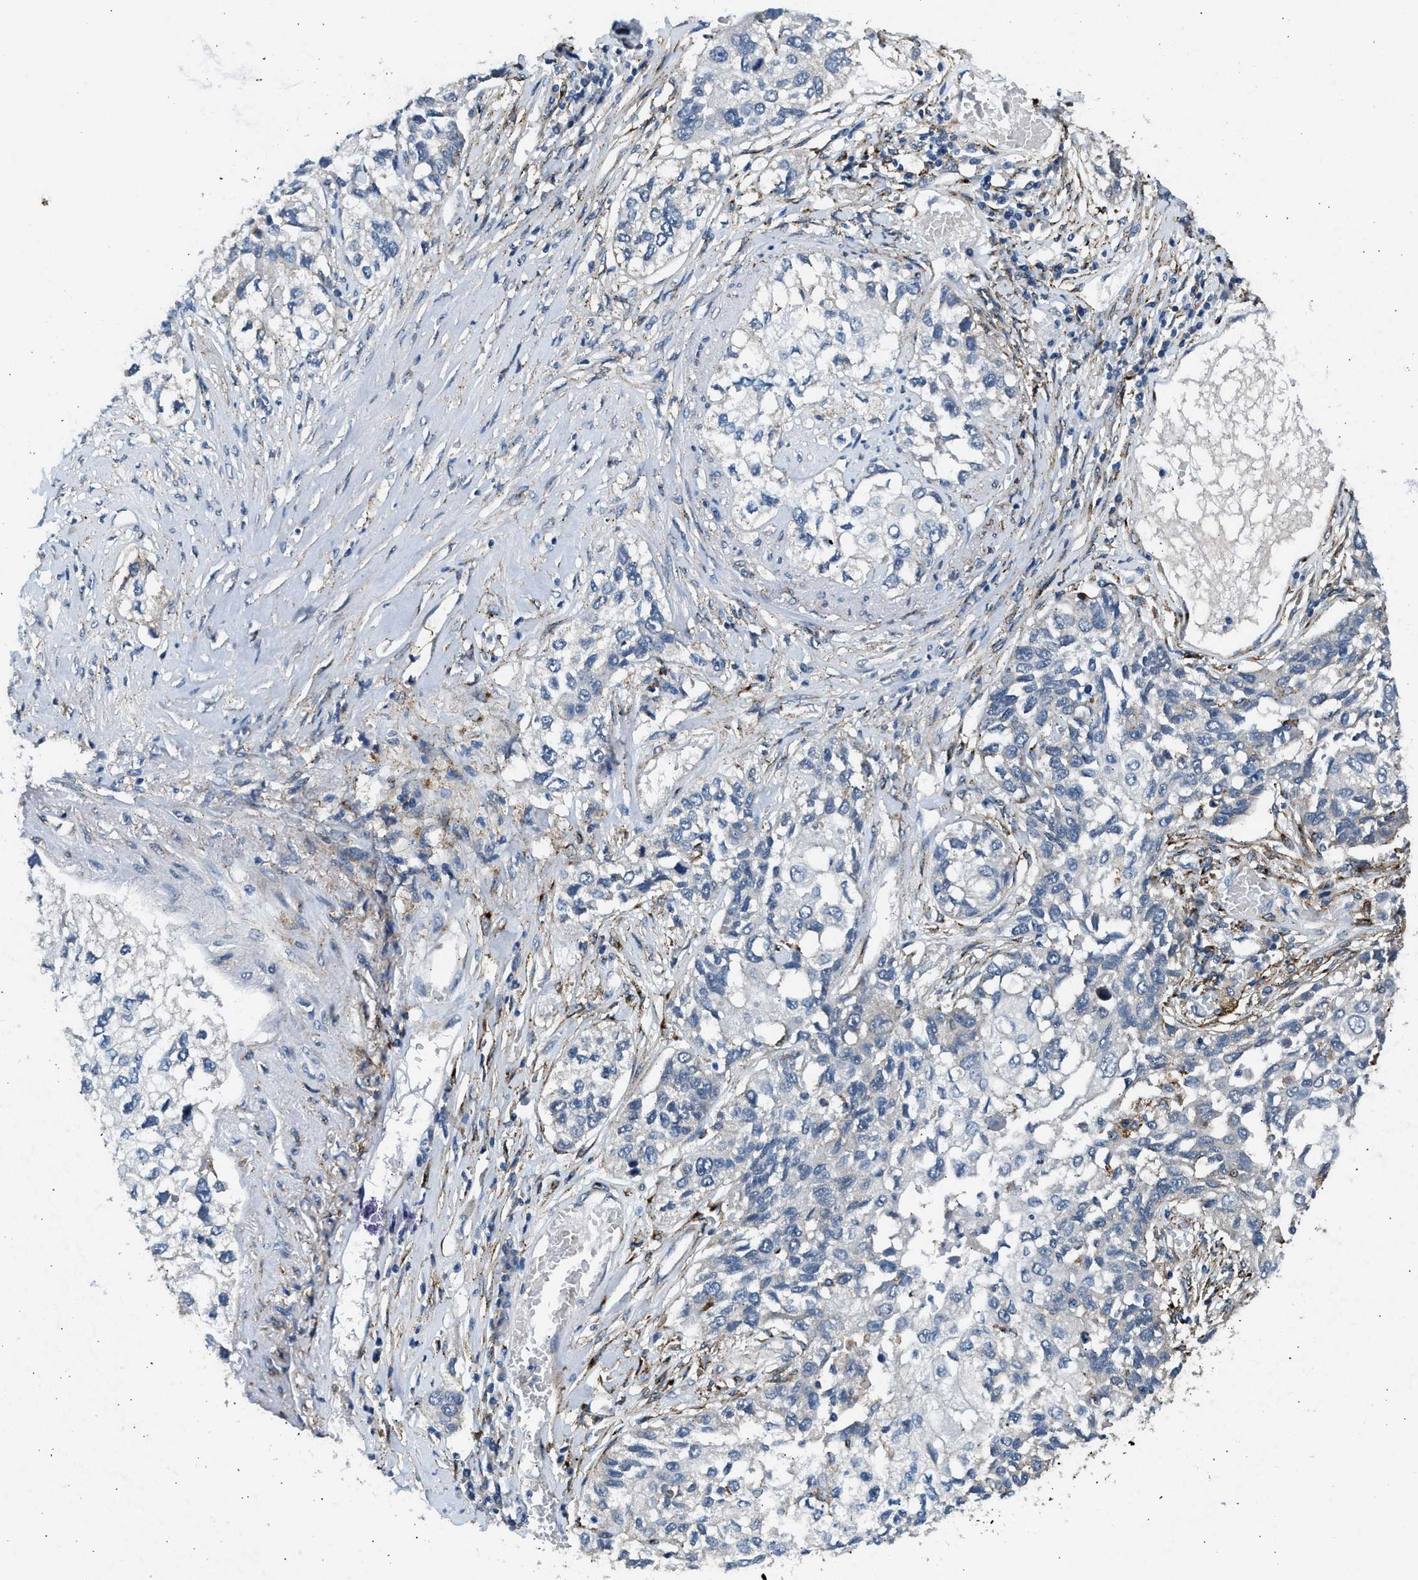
{"staining": {"intensity": "negative", "quantity": "none", "location": "none"}, "tissue": "lung cancer", "cell_type": "Tumor cells", "image_type": "cancer", "snomed": [{"axis": "morphology", "description": "Squamous cell carcinoma, NOS"}, {"axis": "topography", "description": "Lung"}], "caption": "IHC of lung cancer exhibits no expression in tumor cells.", "gene": "LRP1", "patient": {"sex": "male", "age": 71}}